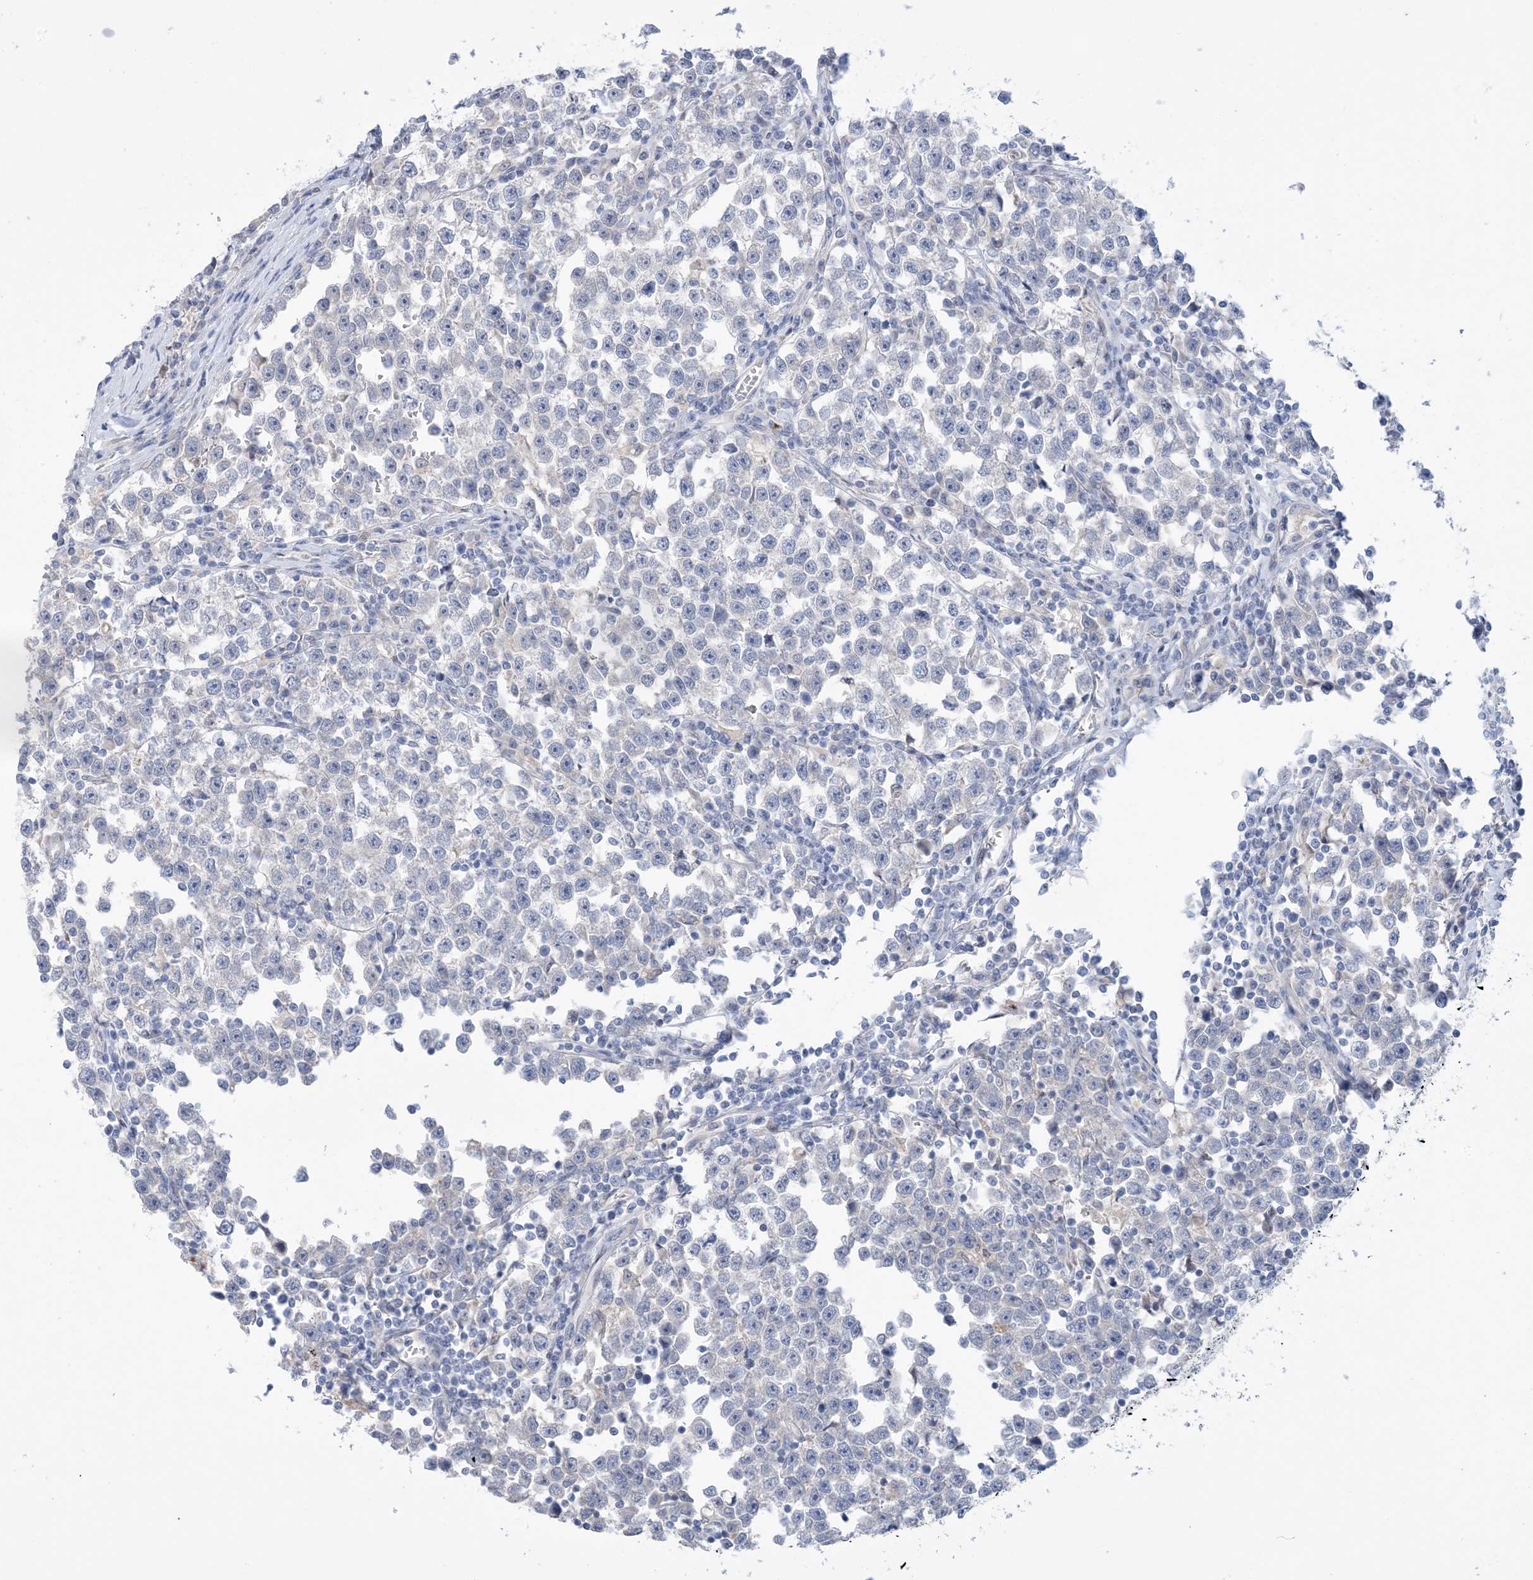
{"staining": {"intensity": "negative", "quantity": "none", "location": "none"}, "tissue": "testis cancer", "cell_type": "Tumor cells", "image_type": "cancer", "snomed": [{"axis": "morphology", "description": "Normal tissue, NOS"}, {"axis": "morphology", "description": "Seminoma, NOS"}, {"axis": "topography", "description": "Testis"}], "caption": "The immunohistochemistry (IHC) photomicrograph has no significant staining in tumor cells of seminoma (testis) tissue.", "gene": "TTYH1", "patient": {"sex": "male", "age": 43}}